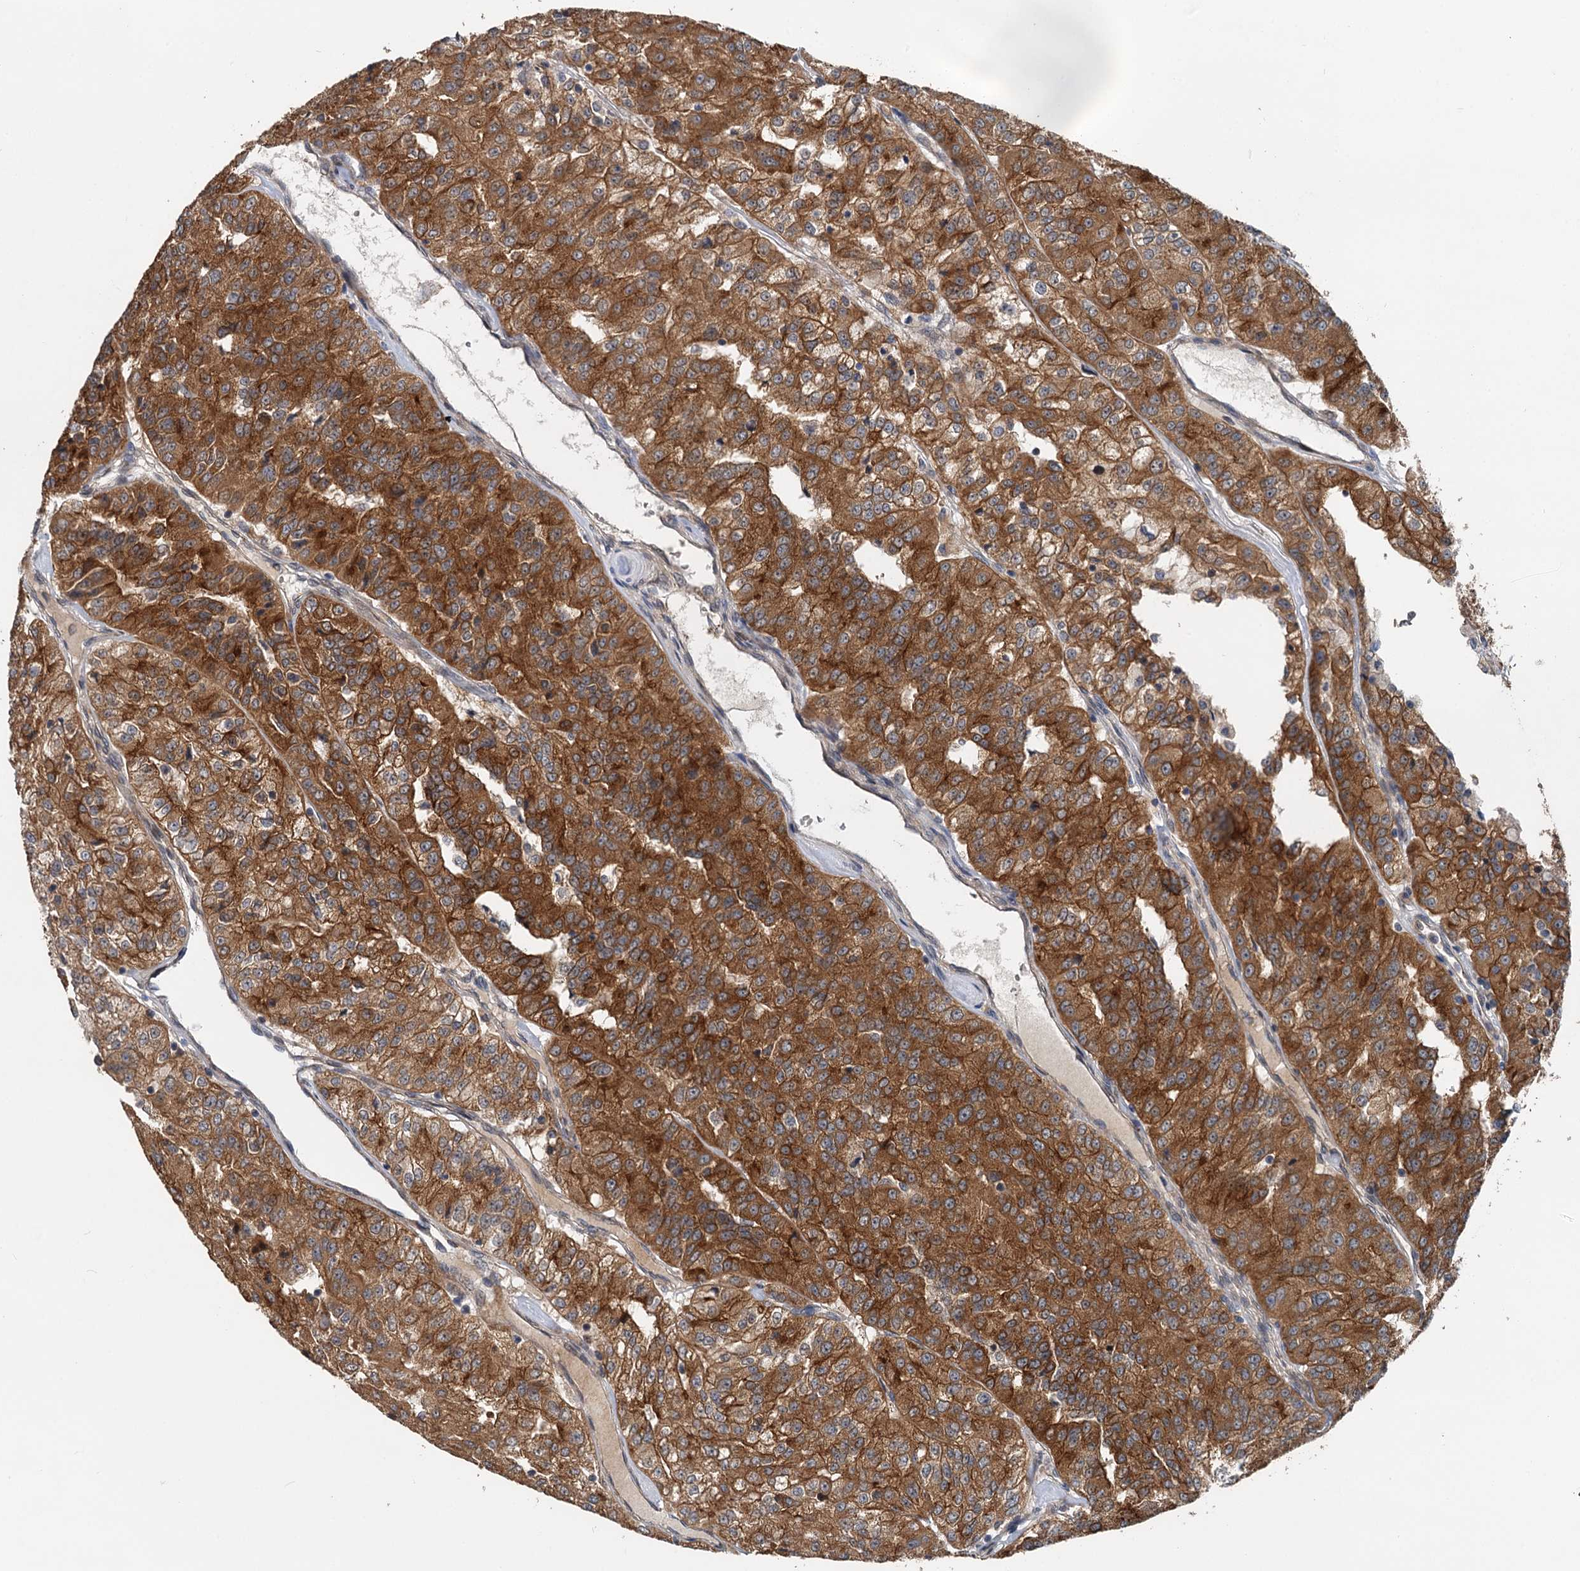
{"staining": {"intensity": "strong", "quantity": ">75%", "location": "cytoplasmic/membranous"}, "tissue": "renal cancer", "cell_type": "Tumor cells", "image_type": "cancer", "snomed": [{"axis": "morphology", "description": "Adenocarcinoma, NOS"}, {"axis": "topography", "description": "Kidney"}], "caption": "Renal cancer stained for a protein (brown) reveals strong cytoplasmic/membranous positive expression in approximately >75% of tumor cells.", "gene": "LRRK2", "patient": {"sex": "female", "age": 63}}